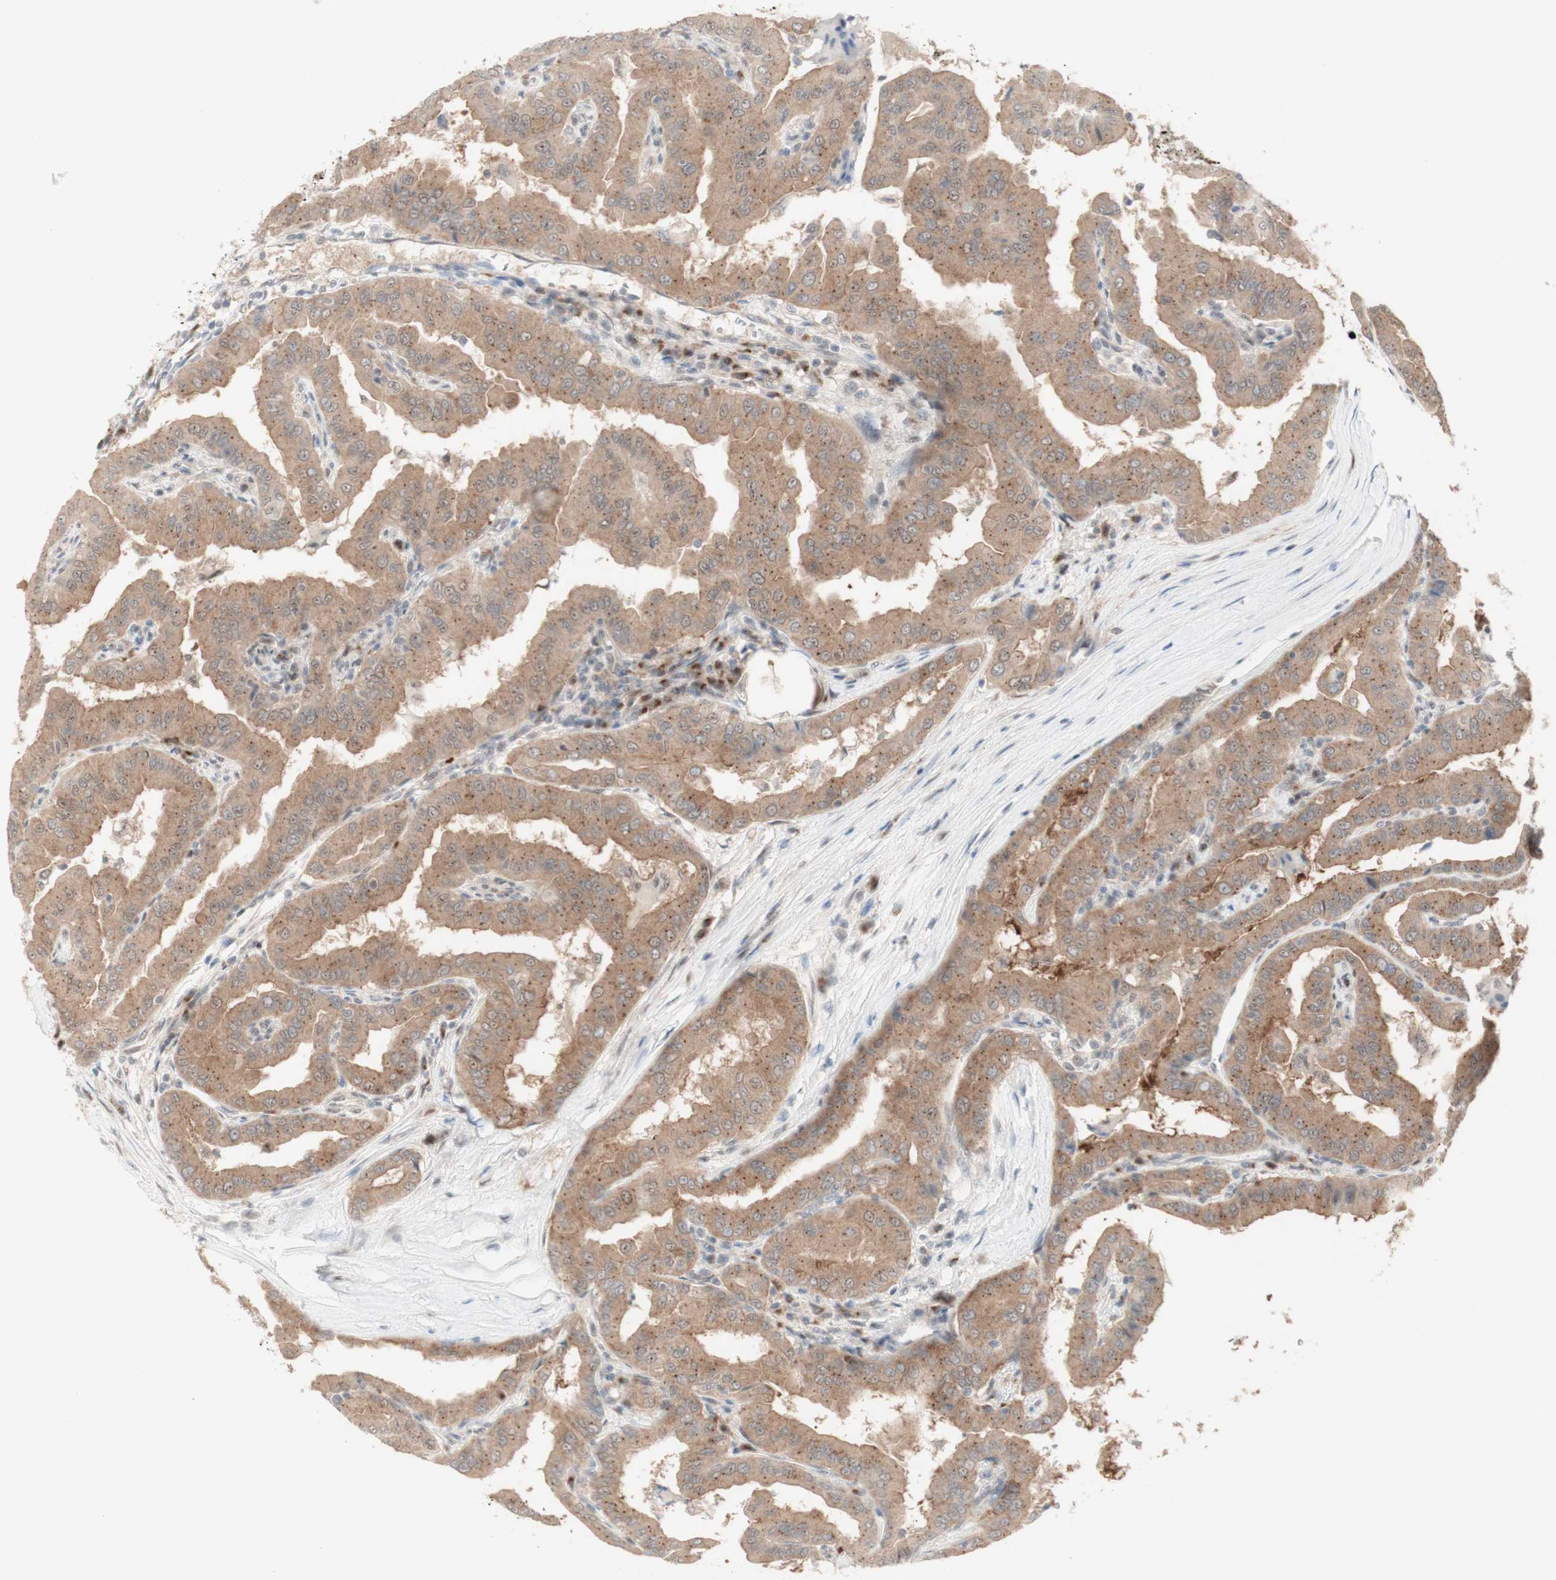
{"staining": {"intensity": "moderate", "quantity": ">75%", "location": "cytoplasmic/membranous"}, "tissue": "thyroid cancer", "cell_type": "Tumor cells", "image_type": "cancer", "snomed": [{"axis": "morphology", "description": "Papillary adenocarcinoma, NOS"}, {"axis": "topography", "description": "Thyroid gland"}], "caption": "Thyroid cancer stained with a brown dye reveals moderate cytoplasmic/membranous positive positivity in about >75% of tumor cells.", "gene": "CYLD", "patient": {"sex": "male", "age": 33}}